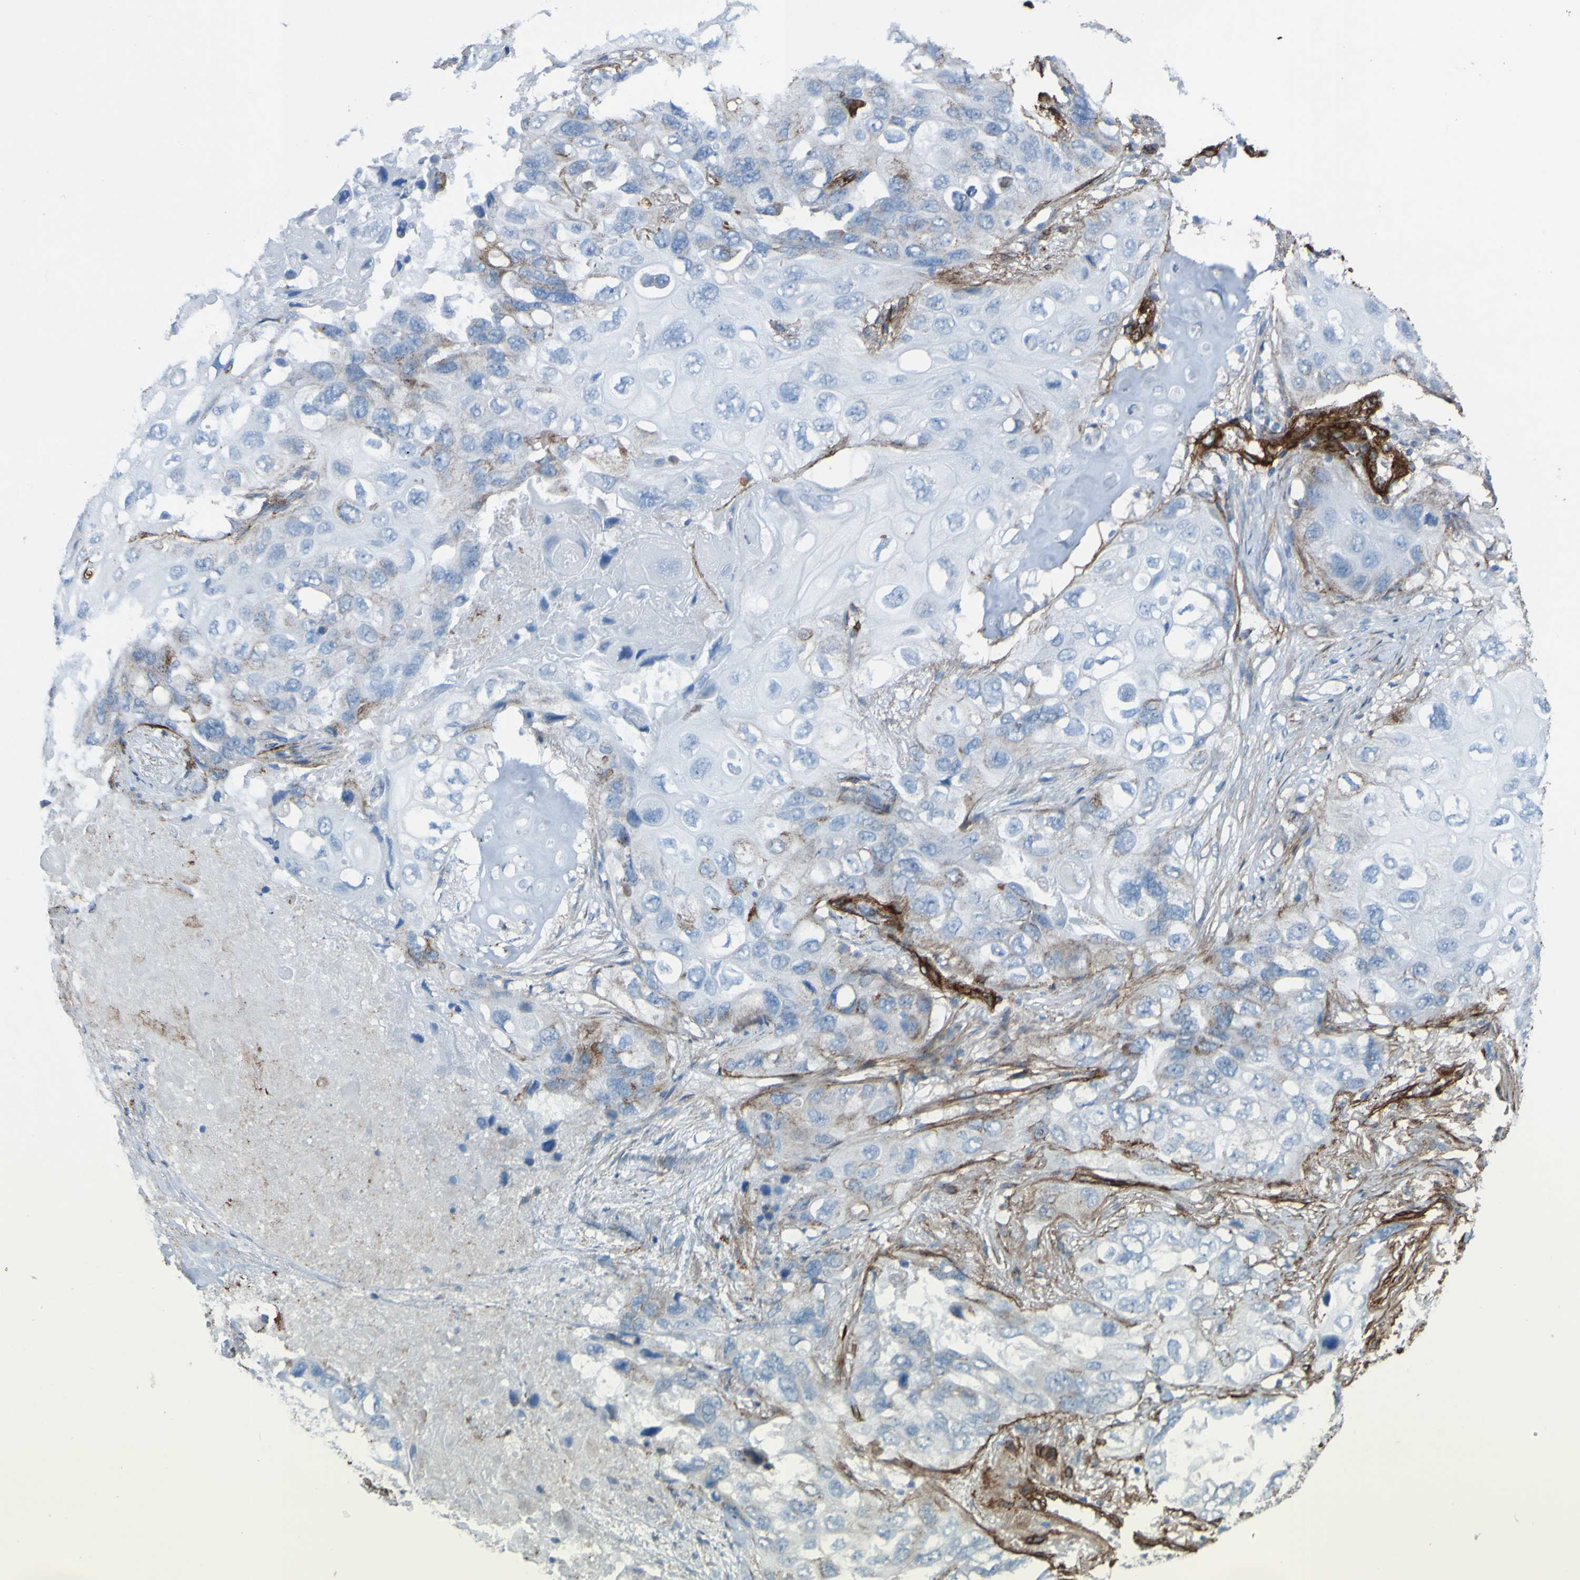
{"staining": {"intensity": "negative", "quantity": "none", "location": "none"}, "tissue": "lung cancer", "cell_type": "Tumor cells", "image_type": "cancer", "snomed": [{"axis": "morphology", "description": "Squamous cell carcinoma, NOS"}, {"axis": "topography", "description": "Lung"}], "caption": "There is no significant staining in tumor cells of lung squamous cell carcinoma.", "gene": "COL4A2", "patient": {"sex": "female", "age": 73}}